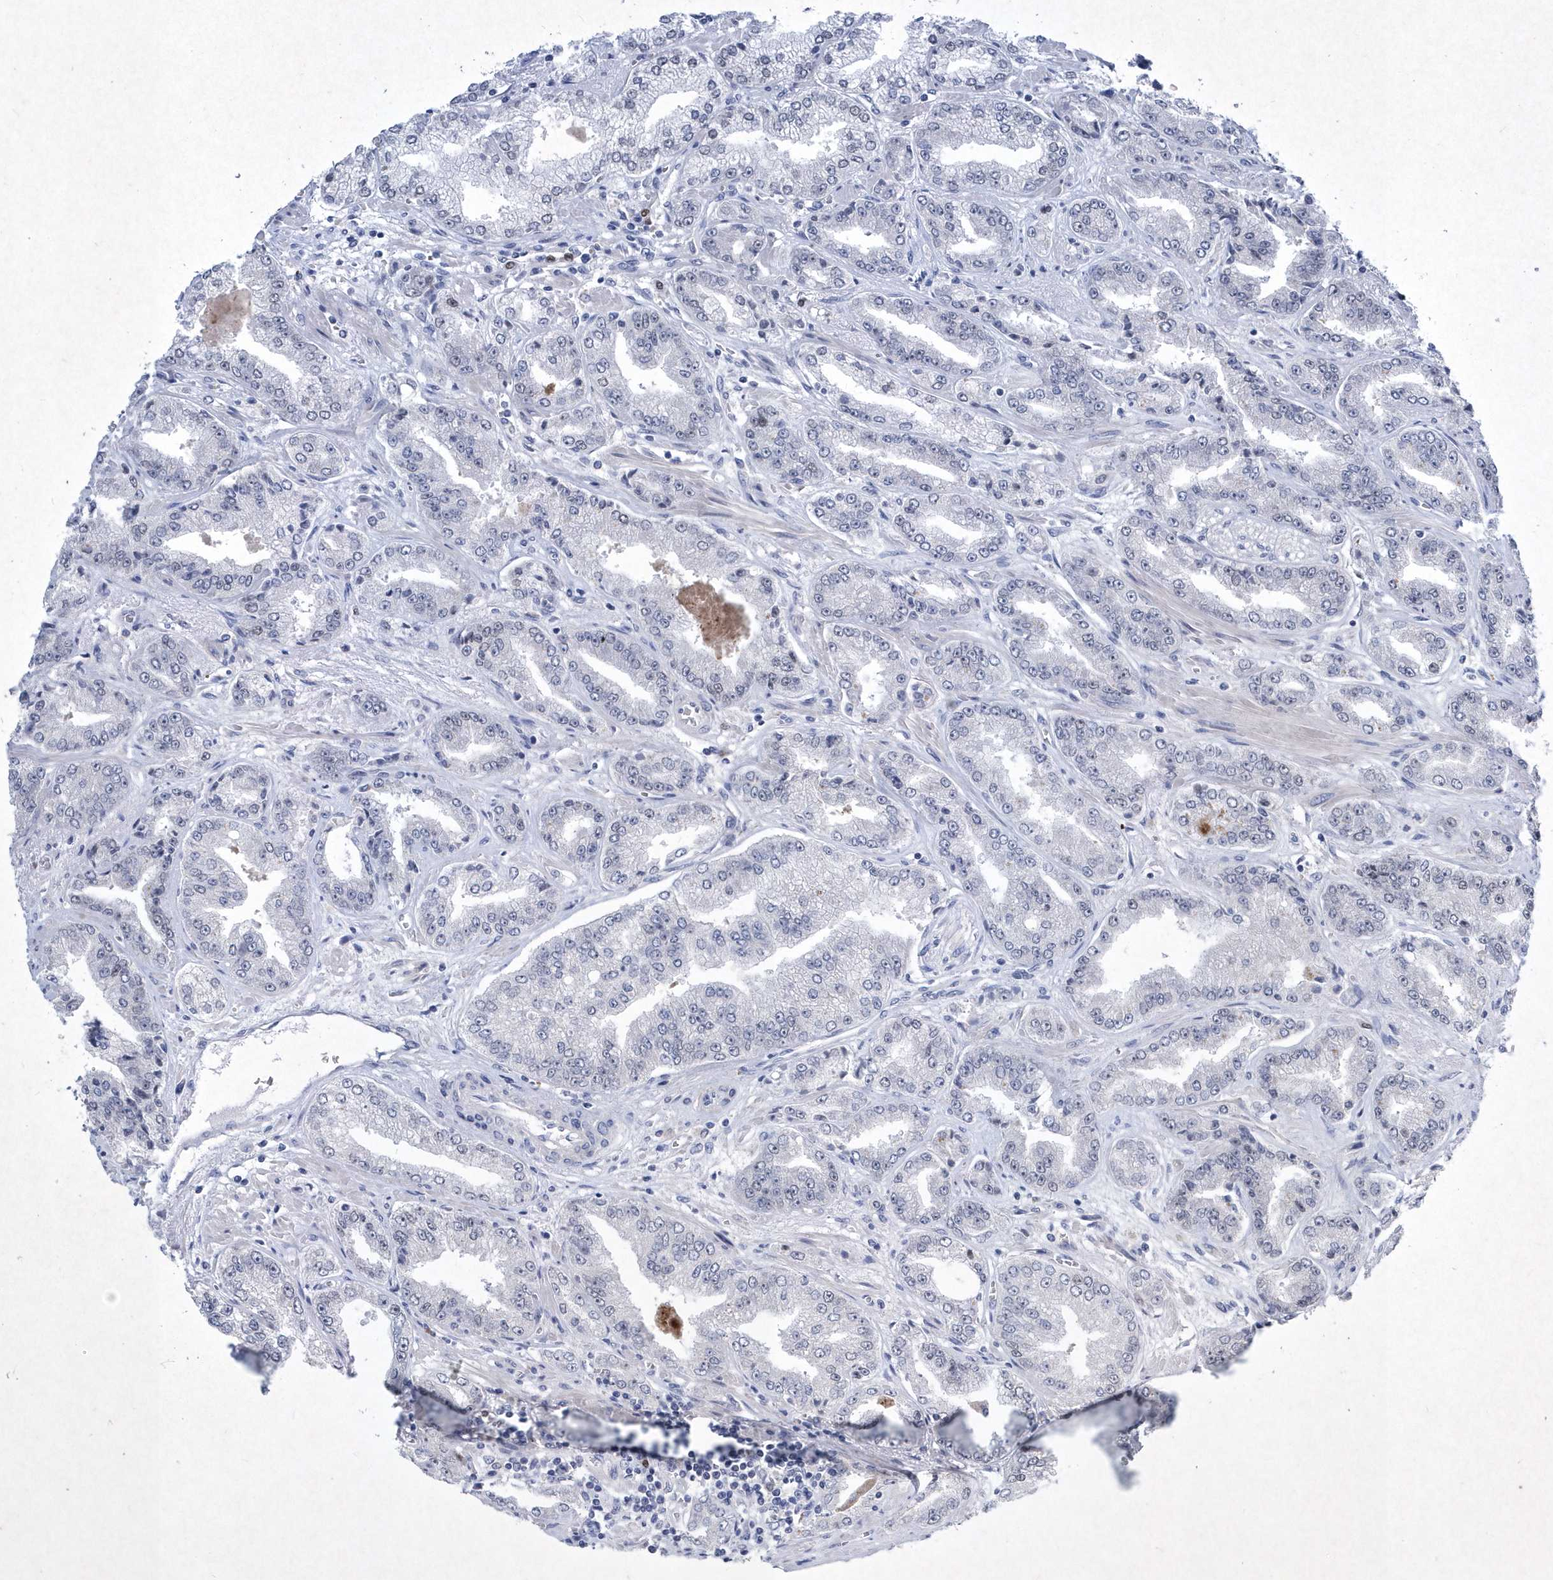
{"staining": {"intensity": "negative", "quantity": "none", "location": "none"}, "tissue": "prostate cancer", "cell_type": "Tumor cells", "image_type": "cancer", "snomed": [{"axis": "morphology", "description": "Adenocarcinoma, High grade"}, {"axis": "topography", "description": "Prostate"}], "caption": "Tumor cells show no significant staining in prostate cancer (adenocarcinoma (high-grade)).", "gene": "BHLHA15", "patient": {"sex": "male", "age": 71}}